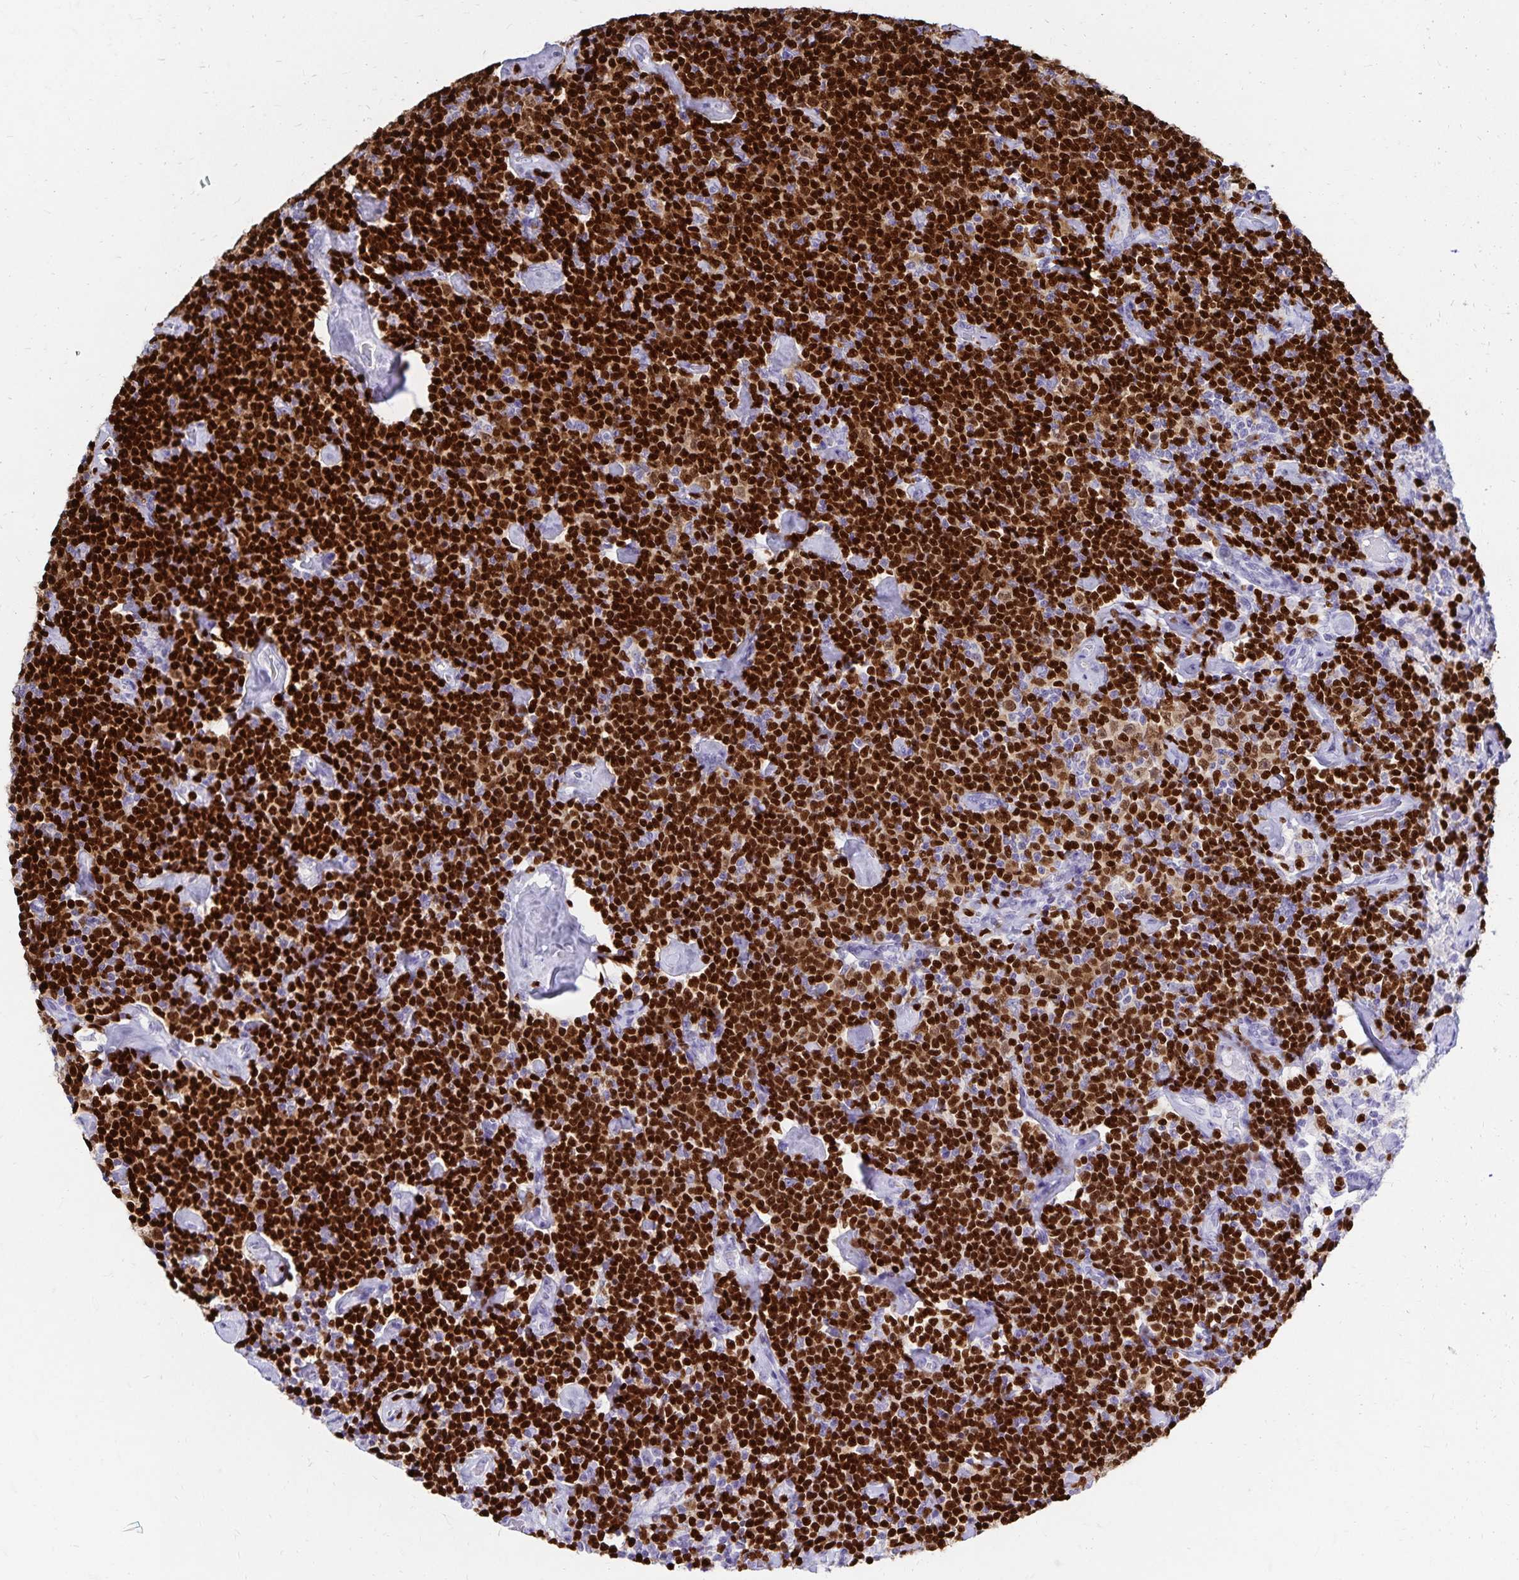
{"staining": {"intensity": "strong", "quantity": ">75%", "location": "nuclear"}, "tissue": "lymphoma", "cell_type": "Tumor cells", "image_type": "cancer", "snomed": [{"axis": "morphology", "description": "Malignant lymphoma, non-Hodgkin's type, Low grade"}, {"axis": "topography", "description": "Lymph node"}], "caption": "A high amount of strong nuclear positivity is seen in about >75% of tumor cells in low-grade malignant lymphoma, non-Hodgkin's type tissue.", "gene": "PAX5", "patient": {"sex": "male", "age": 81}}